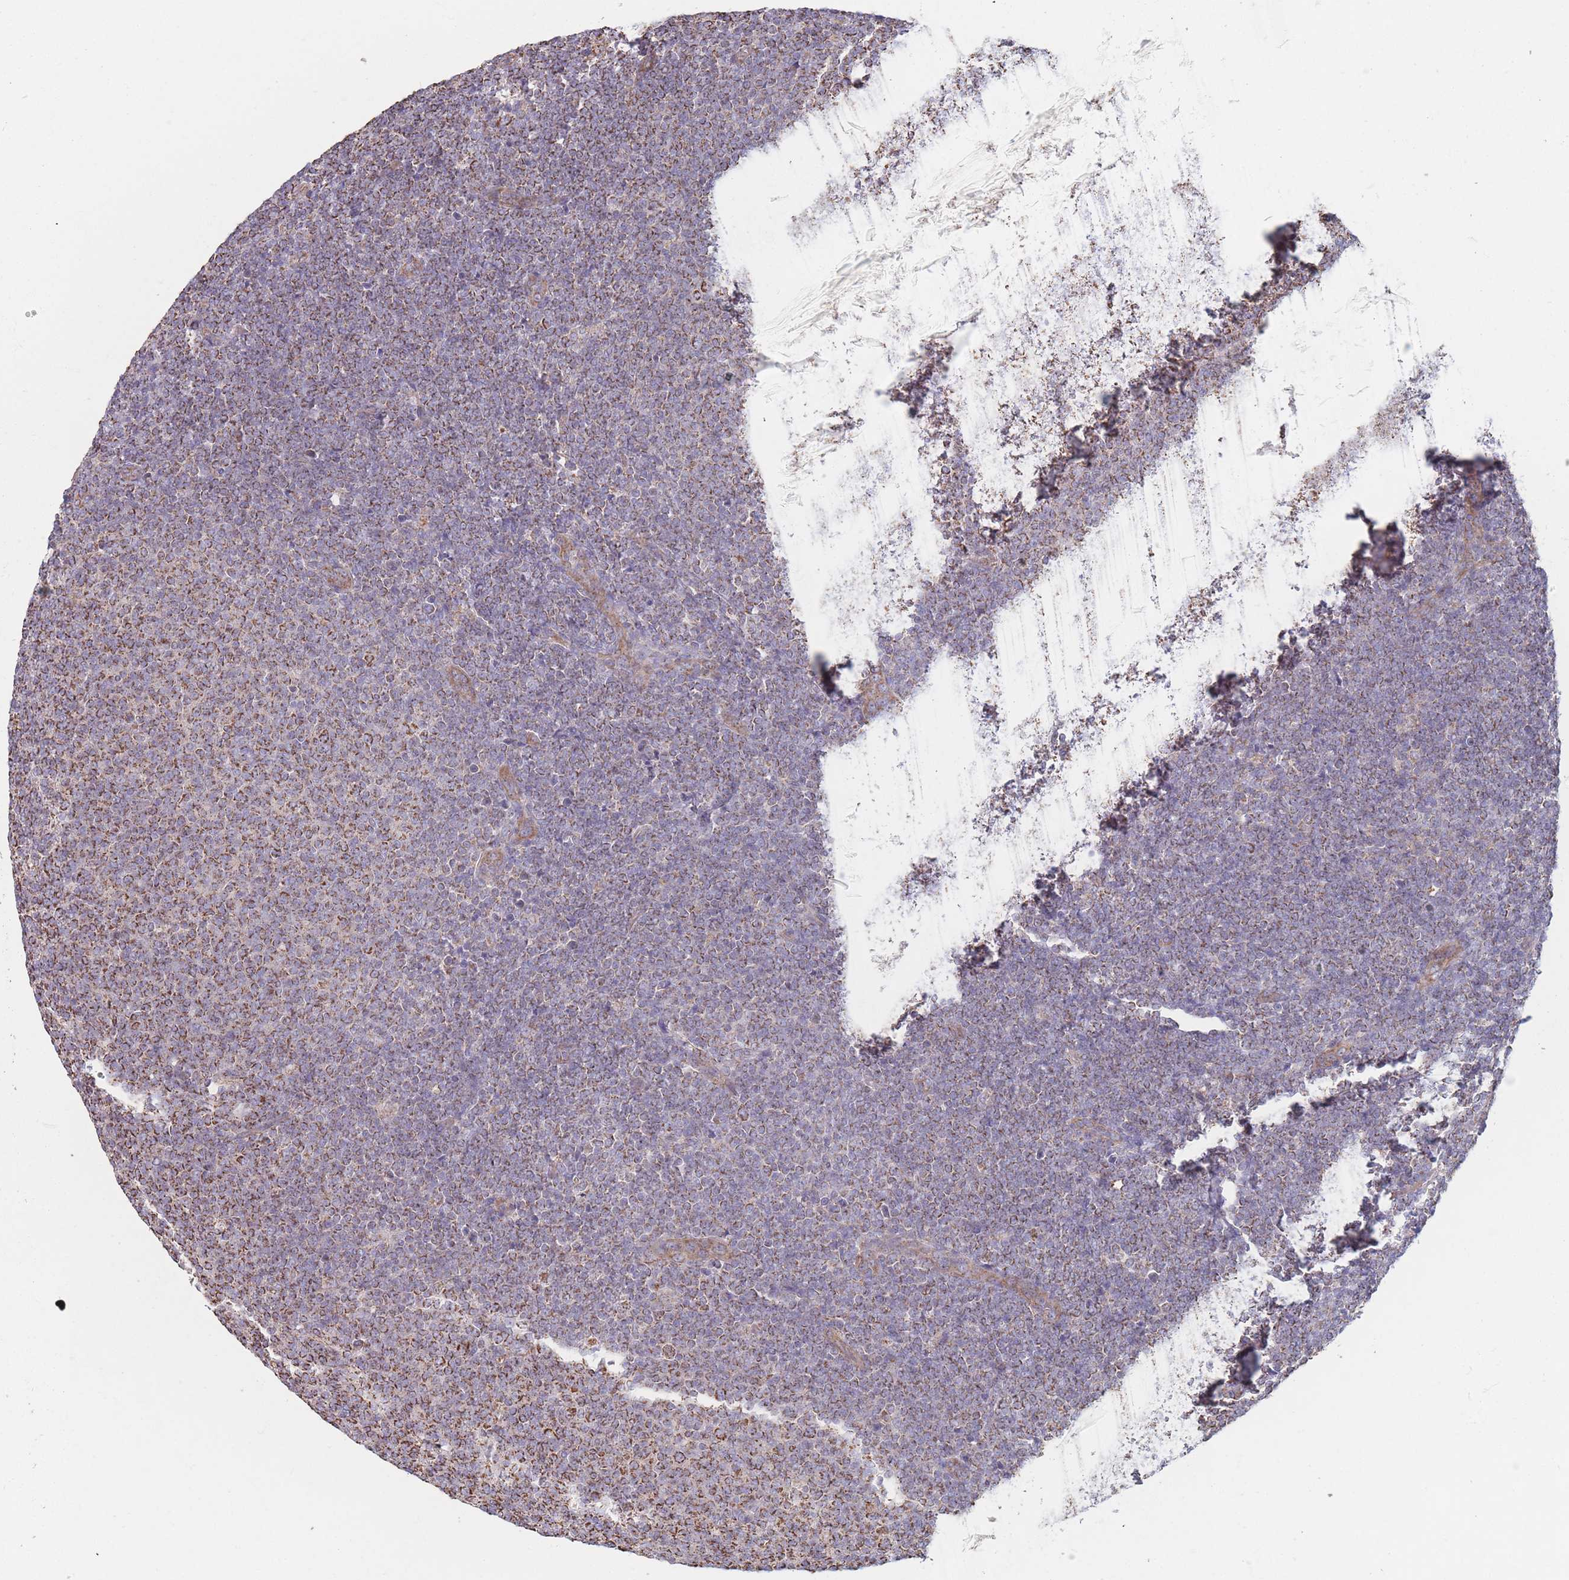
{"staining": {"intensity": "moderate", "quantity": ">75%", "location": "cytoplasmic/membranous"}, "tissue": "lymphoma", "cell_type": "Tumor cells", "image_type": "cancer", "snomed": [{"axis": "morphology", "description": "Malignant lymphoma, non-Hodgkin's type, Low grade"}, {"axis": "topography", "description": "Lymph node"}], "caption": "IHC staining of malignant lymphoma, non-Hodgkin's type (low-grade), which exhibits medium levels of moderate cytoplasmic/membranous expression in approximately >75% of tumor cells indicating moderate cytoplasmic/membranous protein positivity. The staining was performed using DAB (brown) for protein detection and nuclei were counterstained in hematoxylin (blue).", "gene": "KIF16B", "patient": {"sex": "male", "age": 66}}